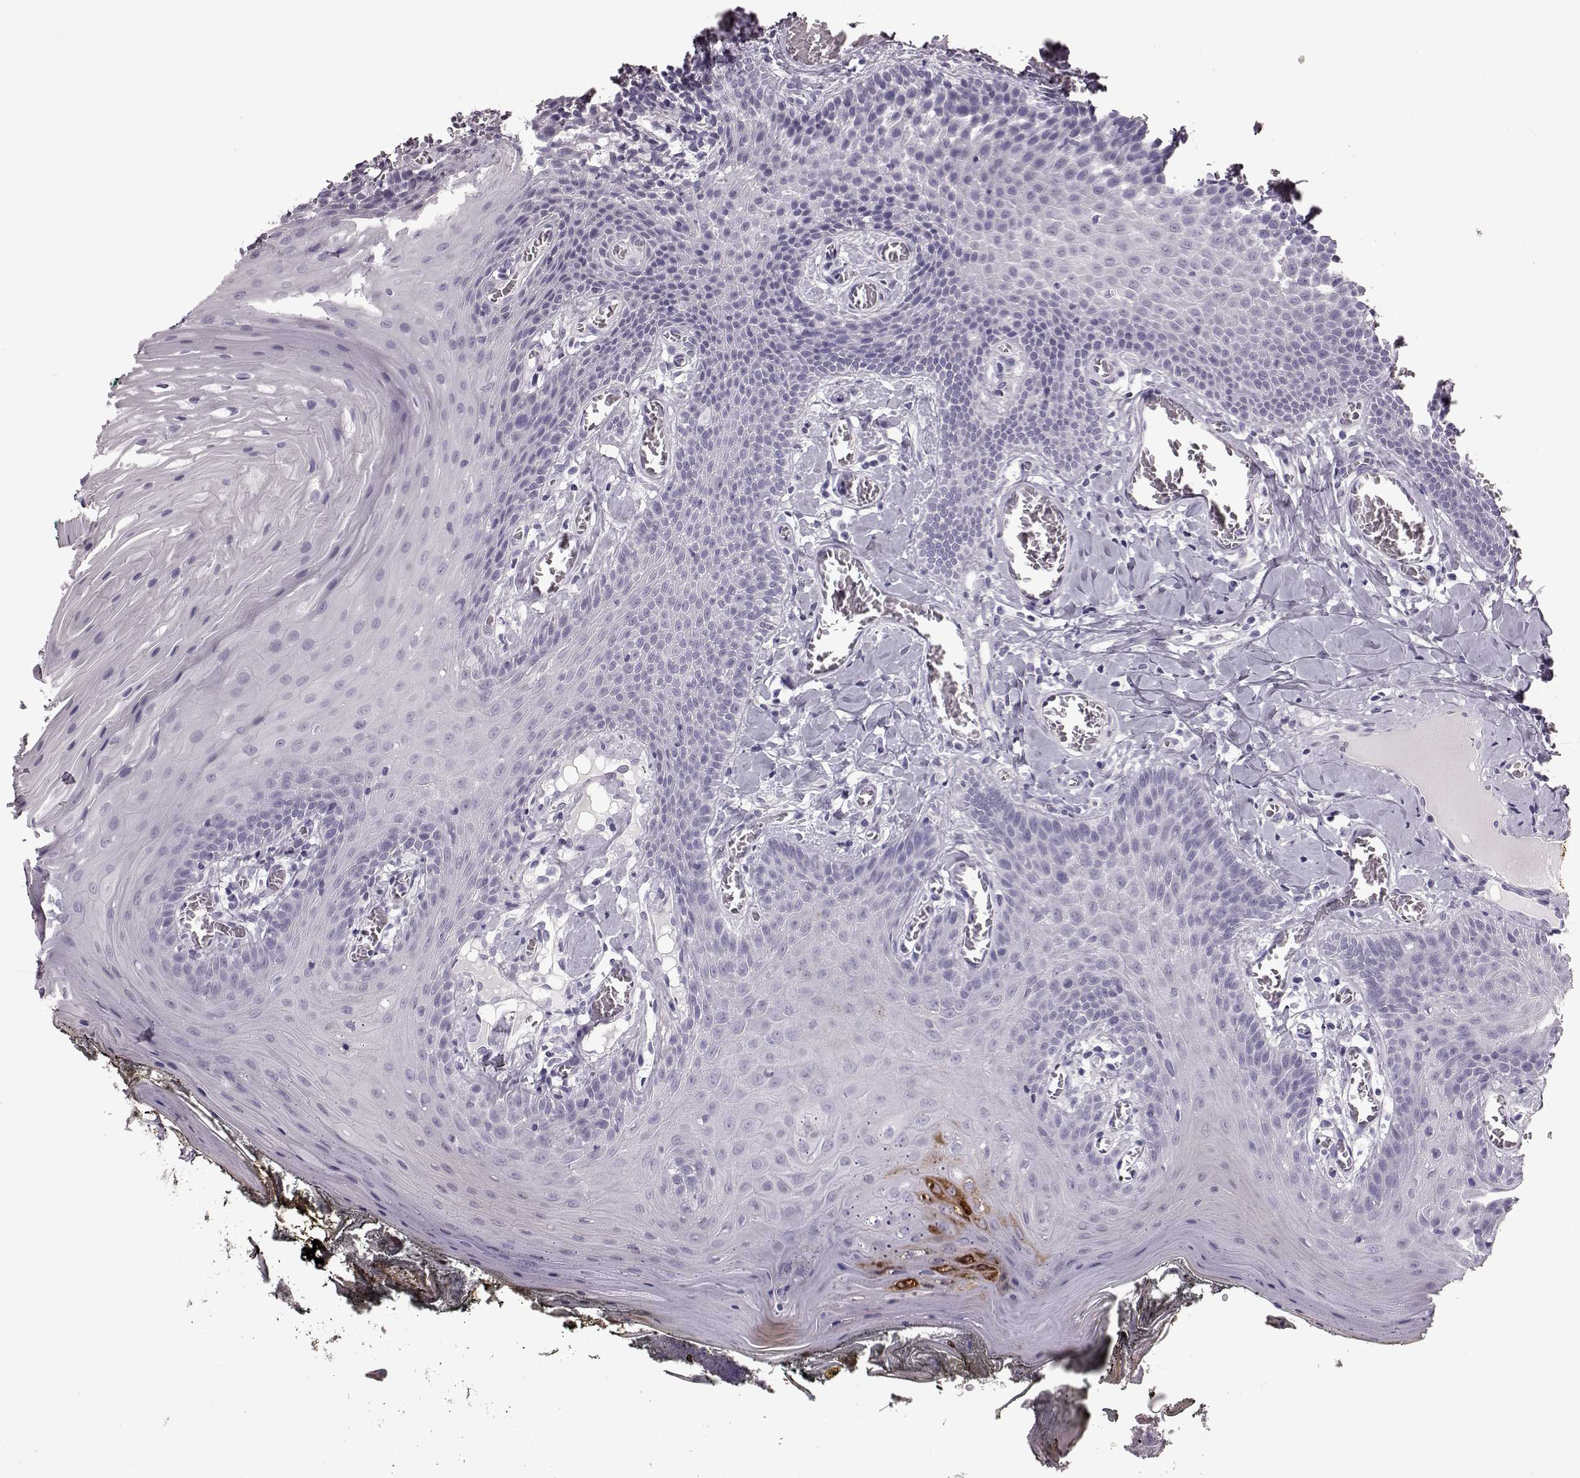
{"staining": {"intensity": "negative", "quantity": "none", "location": "none"}, "tissue": "oral mucosa", "cell_type": "Squamous epithelial cells", "image_type": "normal", "snomed": [{"axis": "morphology", "description": "Normal tissue, NOS"}, {"axis": "topography", "description": "Oral tissue"}], "caption": "The photomicrograph demonstrates no staining of squamous epithelial cells in normal oral mucosa.", "gene": "TCHHL1", "patient": {"sex": "male", "age": 9}}